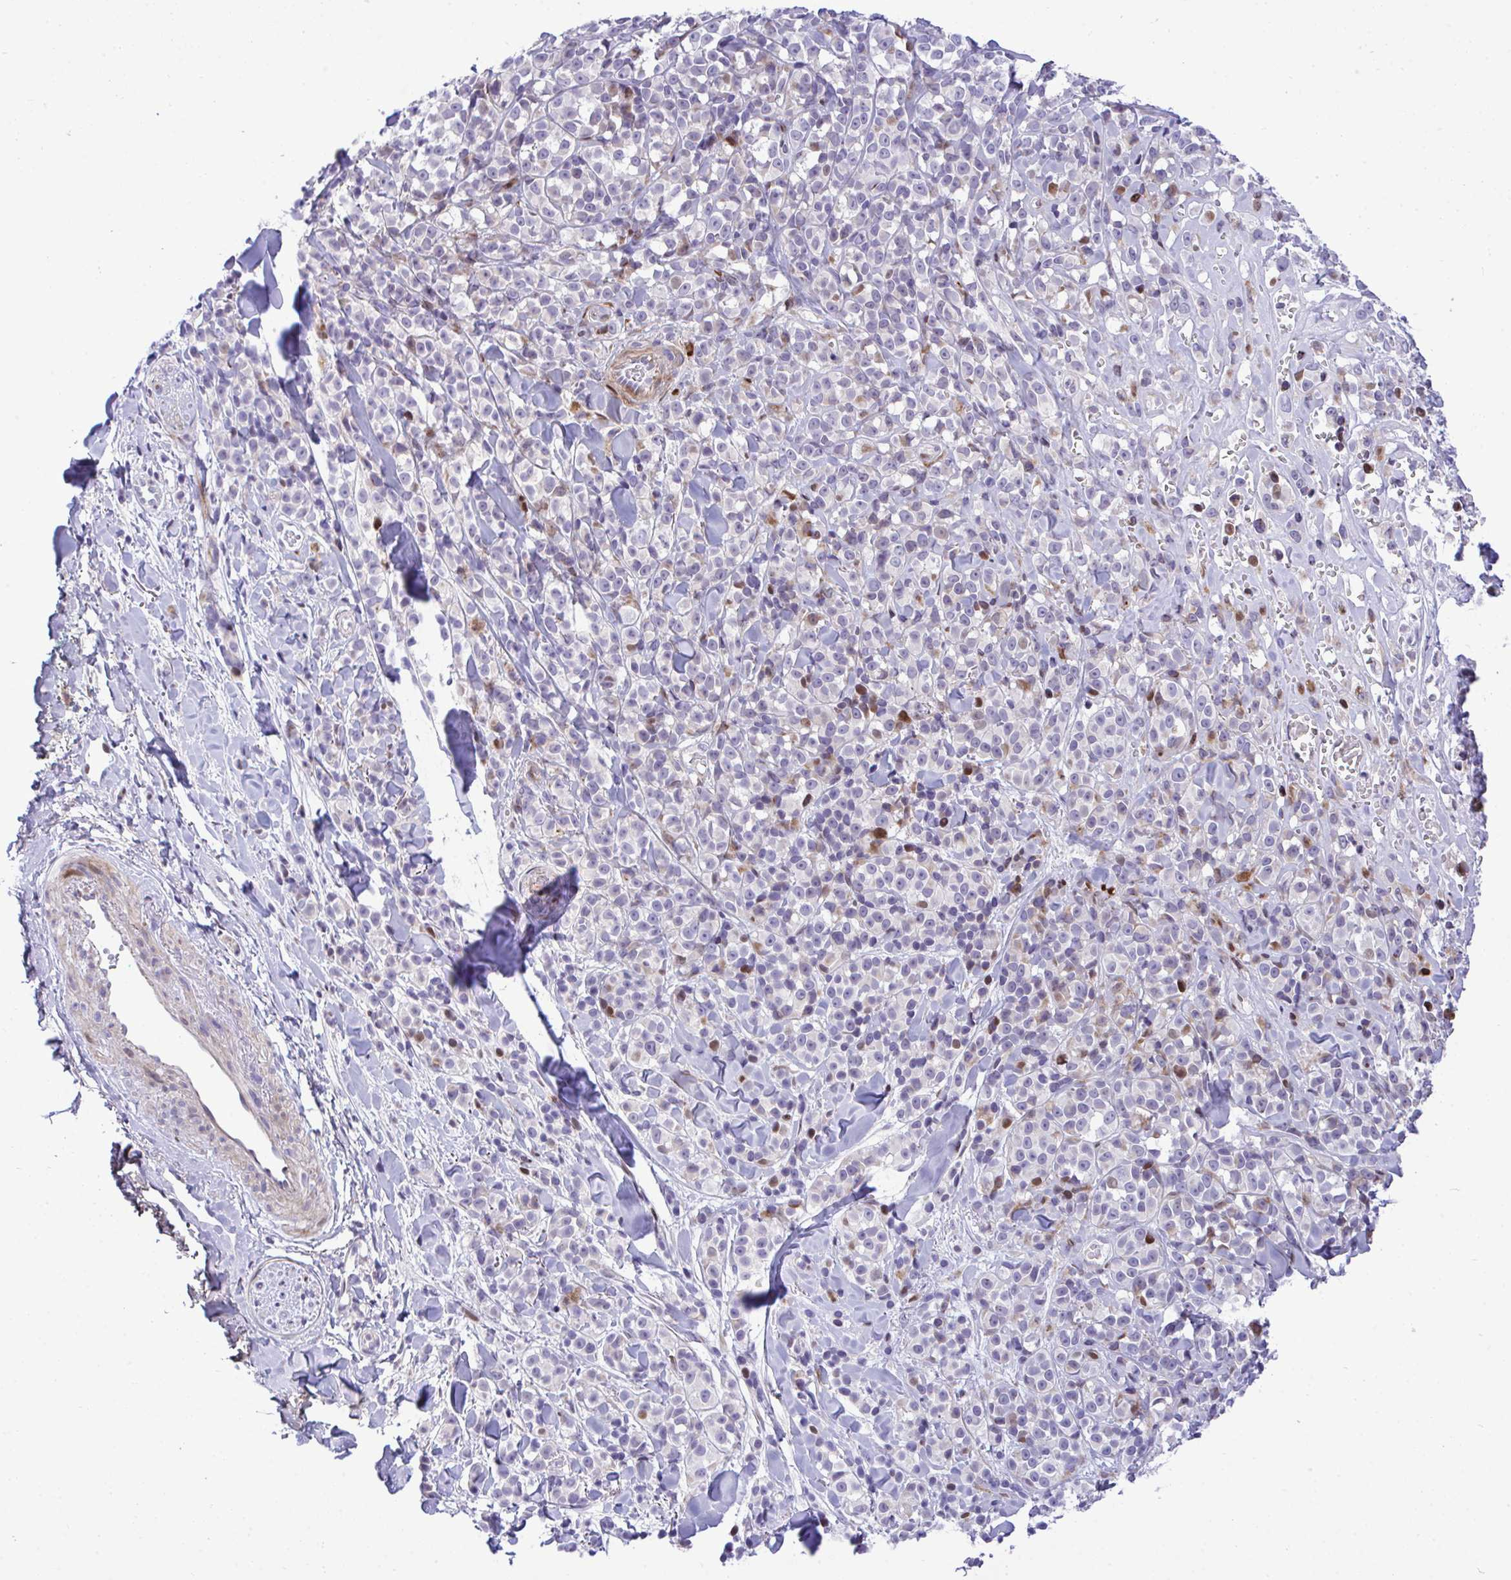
{"staining": {"intensity": "negative", "quantity": "none", "location": "none"}, "tissue": "melanoma", "cell_type": "Tumor cells", "image_type": "cancer", "snomed": [{"axis": "morphology", "description": "Malignant melanoma, NOS"}, {"axis": "topography", "description": "Skin"}], "caption": "Tumor cells are negative for brown protein staining in melanoma.", "gene": "CASTOR2", "patient": {"sex": "male", "age": 85}}